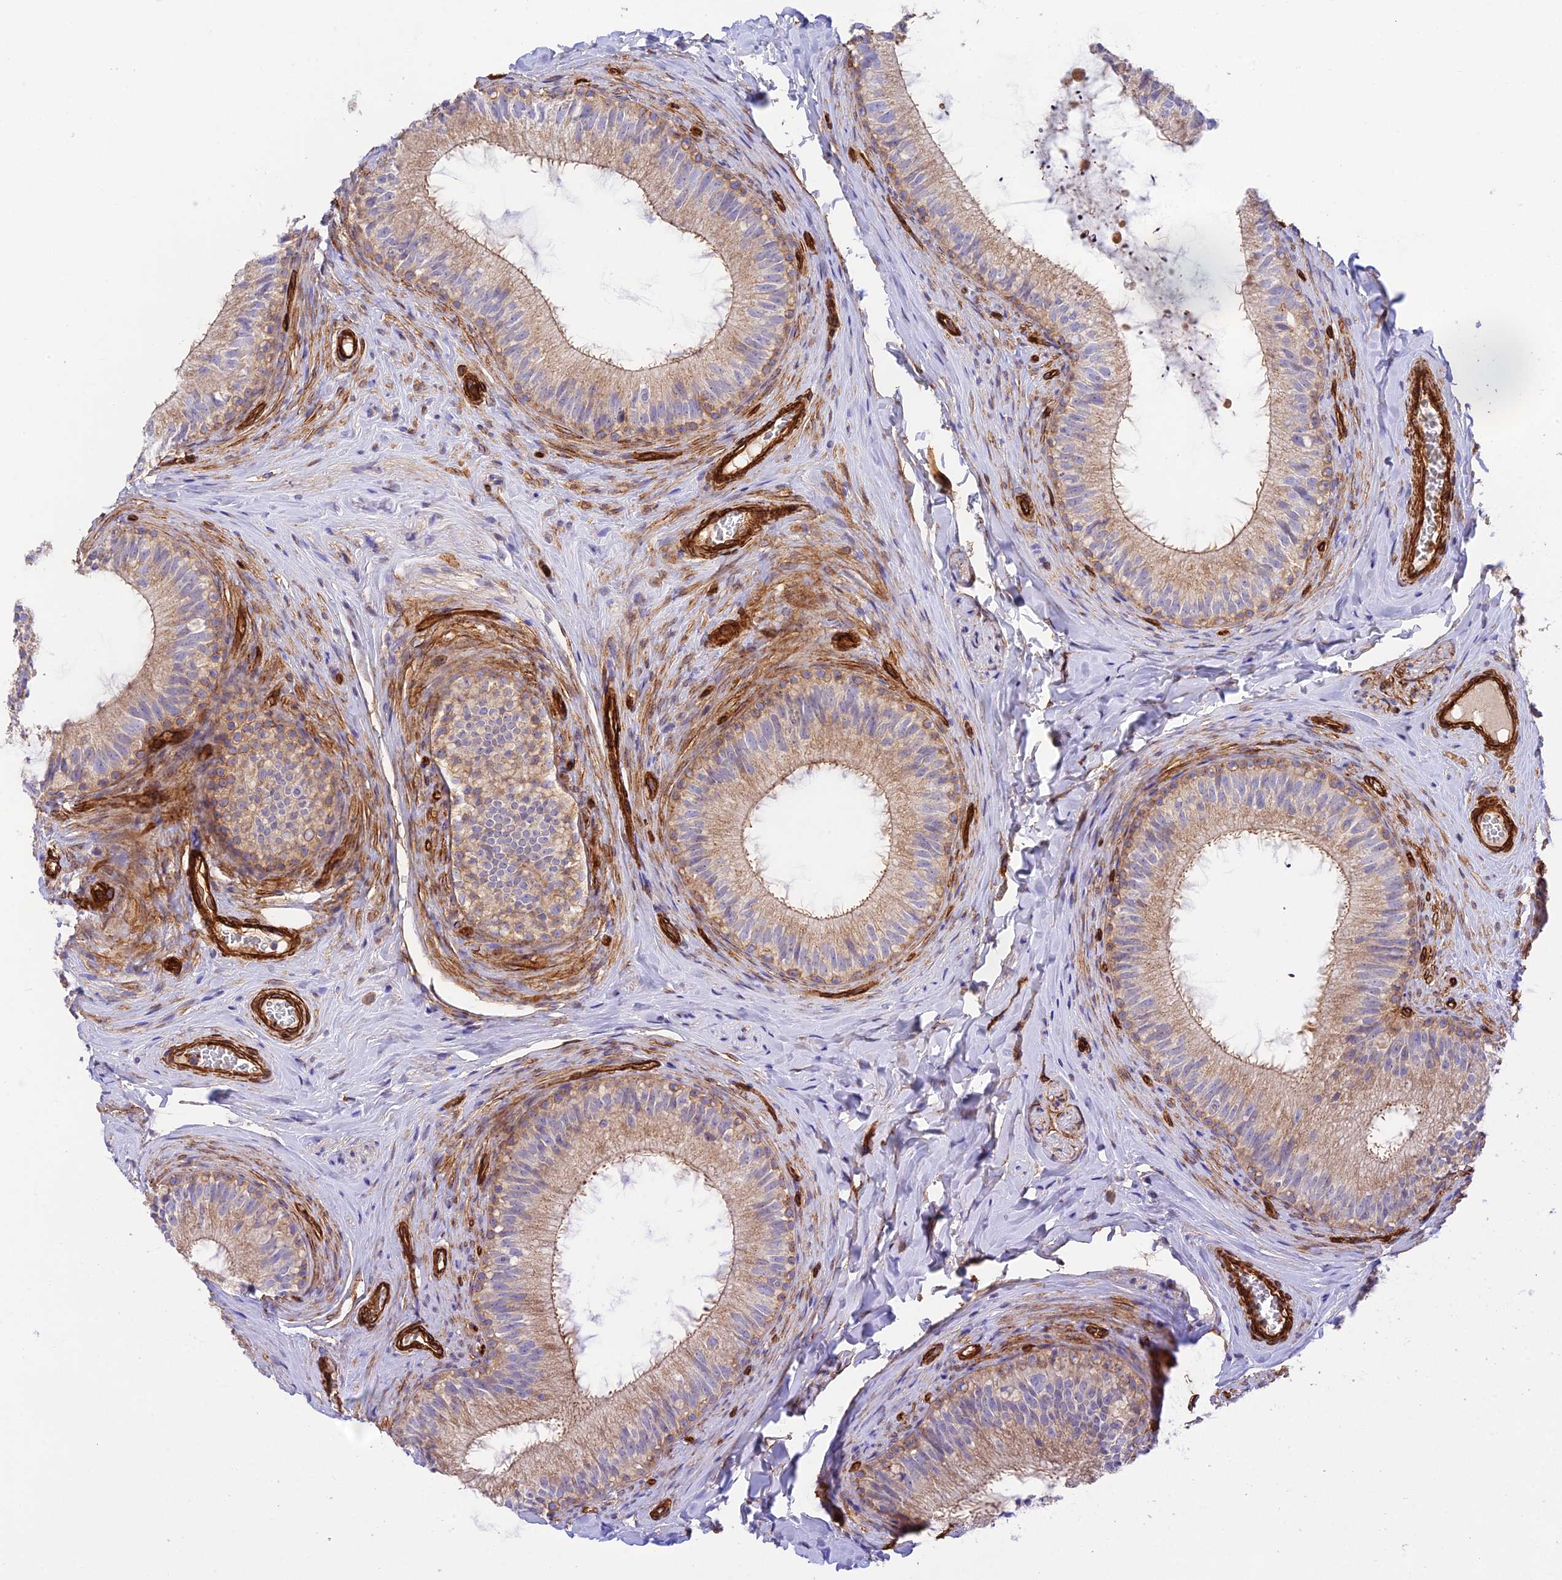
{"staining": {"intensity": "weak", "quantity": "25%-75%", "location": "cytoplasmic/membranous"}, "tissue": "epididymis", "cell_type": "Glandular cells", "image_type": "normal", "snomed": [{"axis": "morphology", "description": "Normal tissue, NOS"}, {"axis": "topography", "description": "Epididymis"}], "caption": "DAB immunohistochemical staining of unremarkable human epididymis demonstrates weak cytoplasmic/membranous protein positivity in approximately 25%-75% of glandular cells. The staining is performed using DAB (3,3'-diaminobenzidine) brown chromogen to label protein expression. The nuclei are counter-stained blue using hematoxylin.", "gene": "MYO9A", "patient": {"sex": "male", "age": 34}}